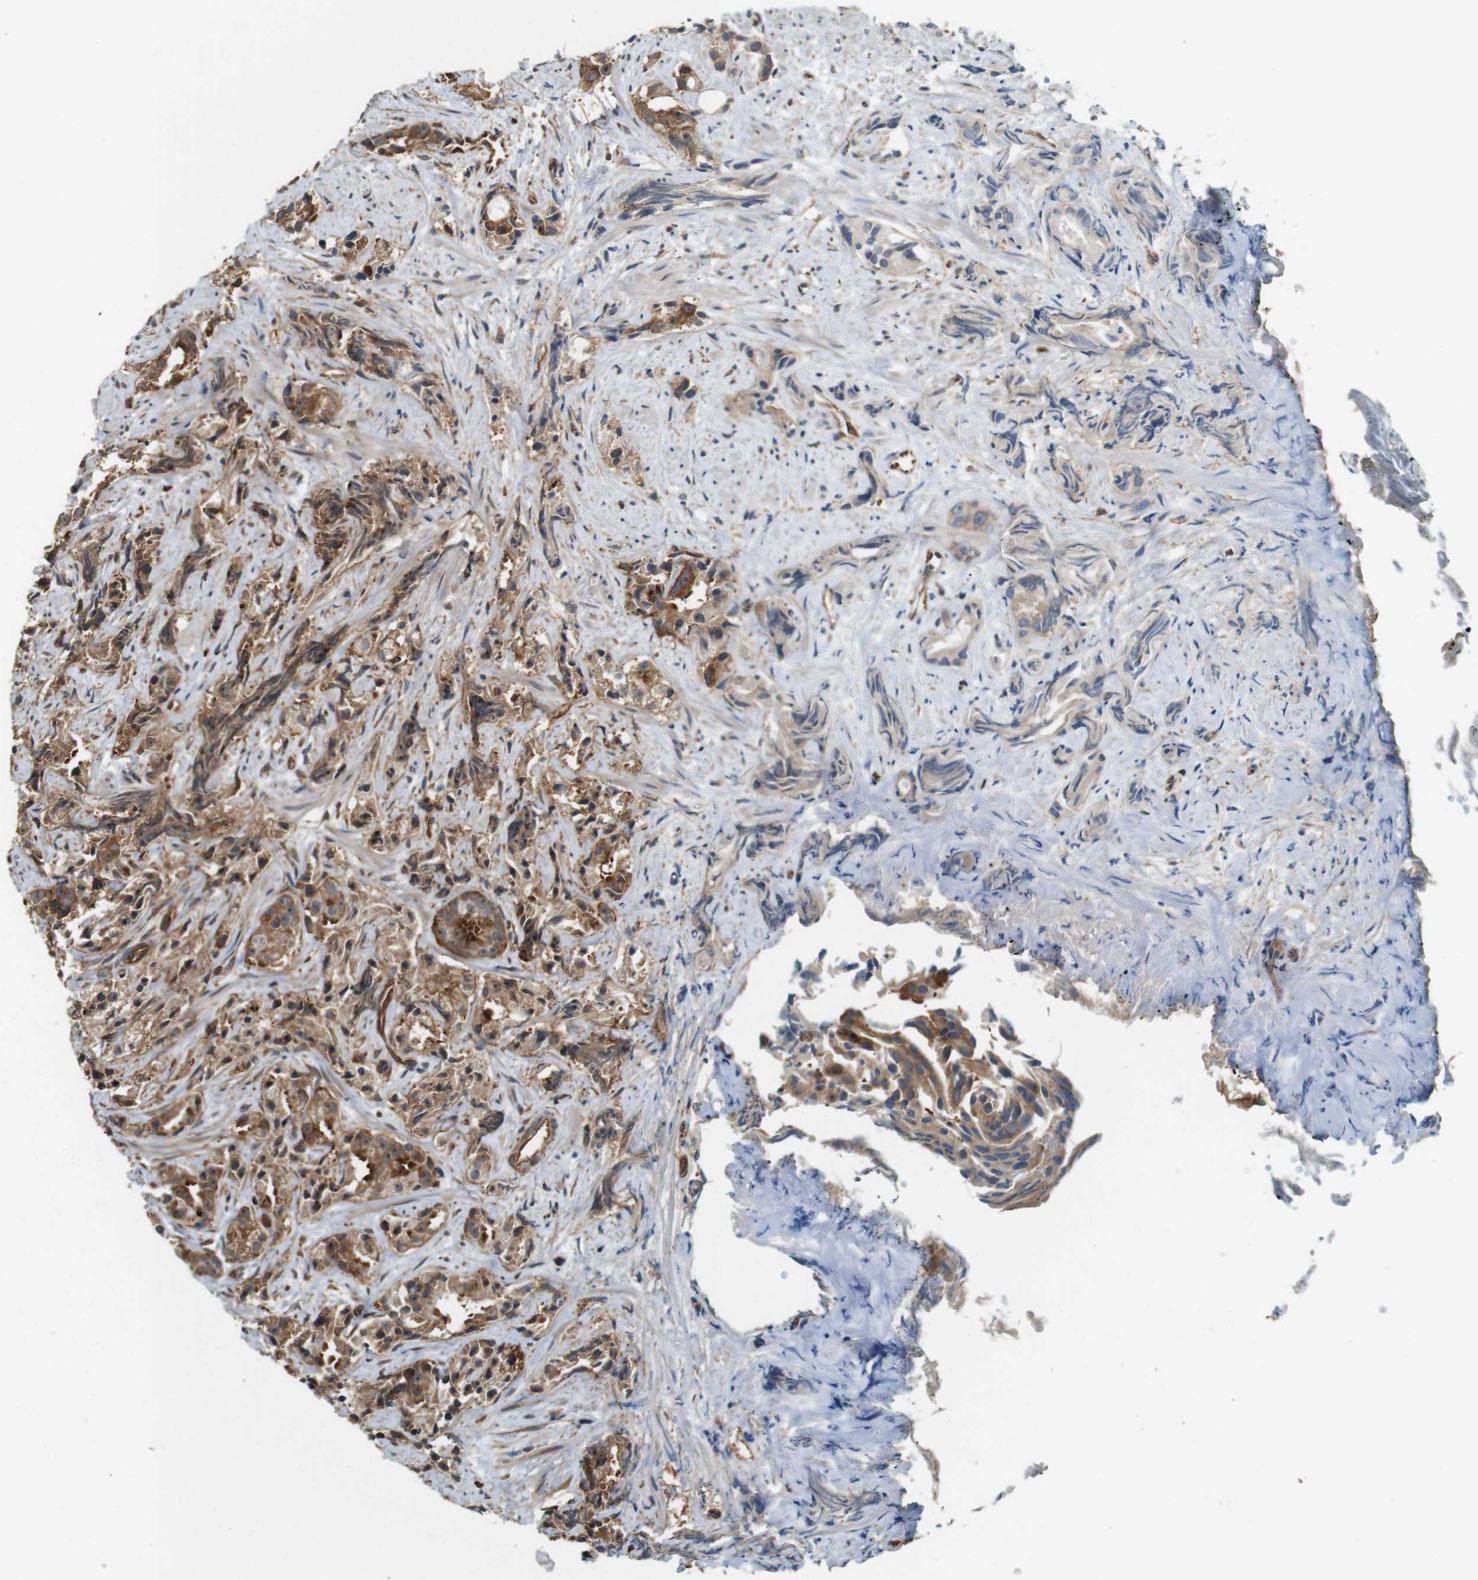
{"staining": {"intensity": "moderate", "quantity": "25%-75%", "location": "cytoplasmic/membranous"}, "tissue": "prostate cancer", "cell_type": "Tumor cells", "image_type": "cancer", "snomed": [{"axis": "morphology", "description": "Adenocarcinoma, Low grade"}, {"axis": "topography", "description": "Prostate"}], "caption": "Moderate cytoplasmic/membranous staining for a protein is seen in about 25%-75% of tumor cells of adenocarcinoma (low-grade) (prostate) using immunohistochemistry.", "gene": "PA2G4", "patient": {"sex": "male", "age": 89}}